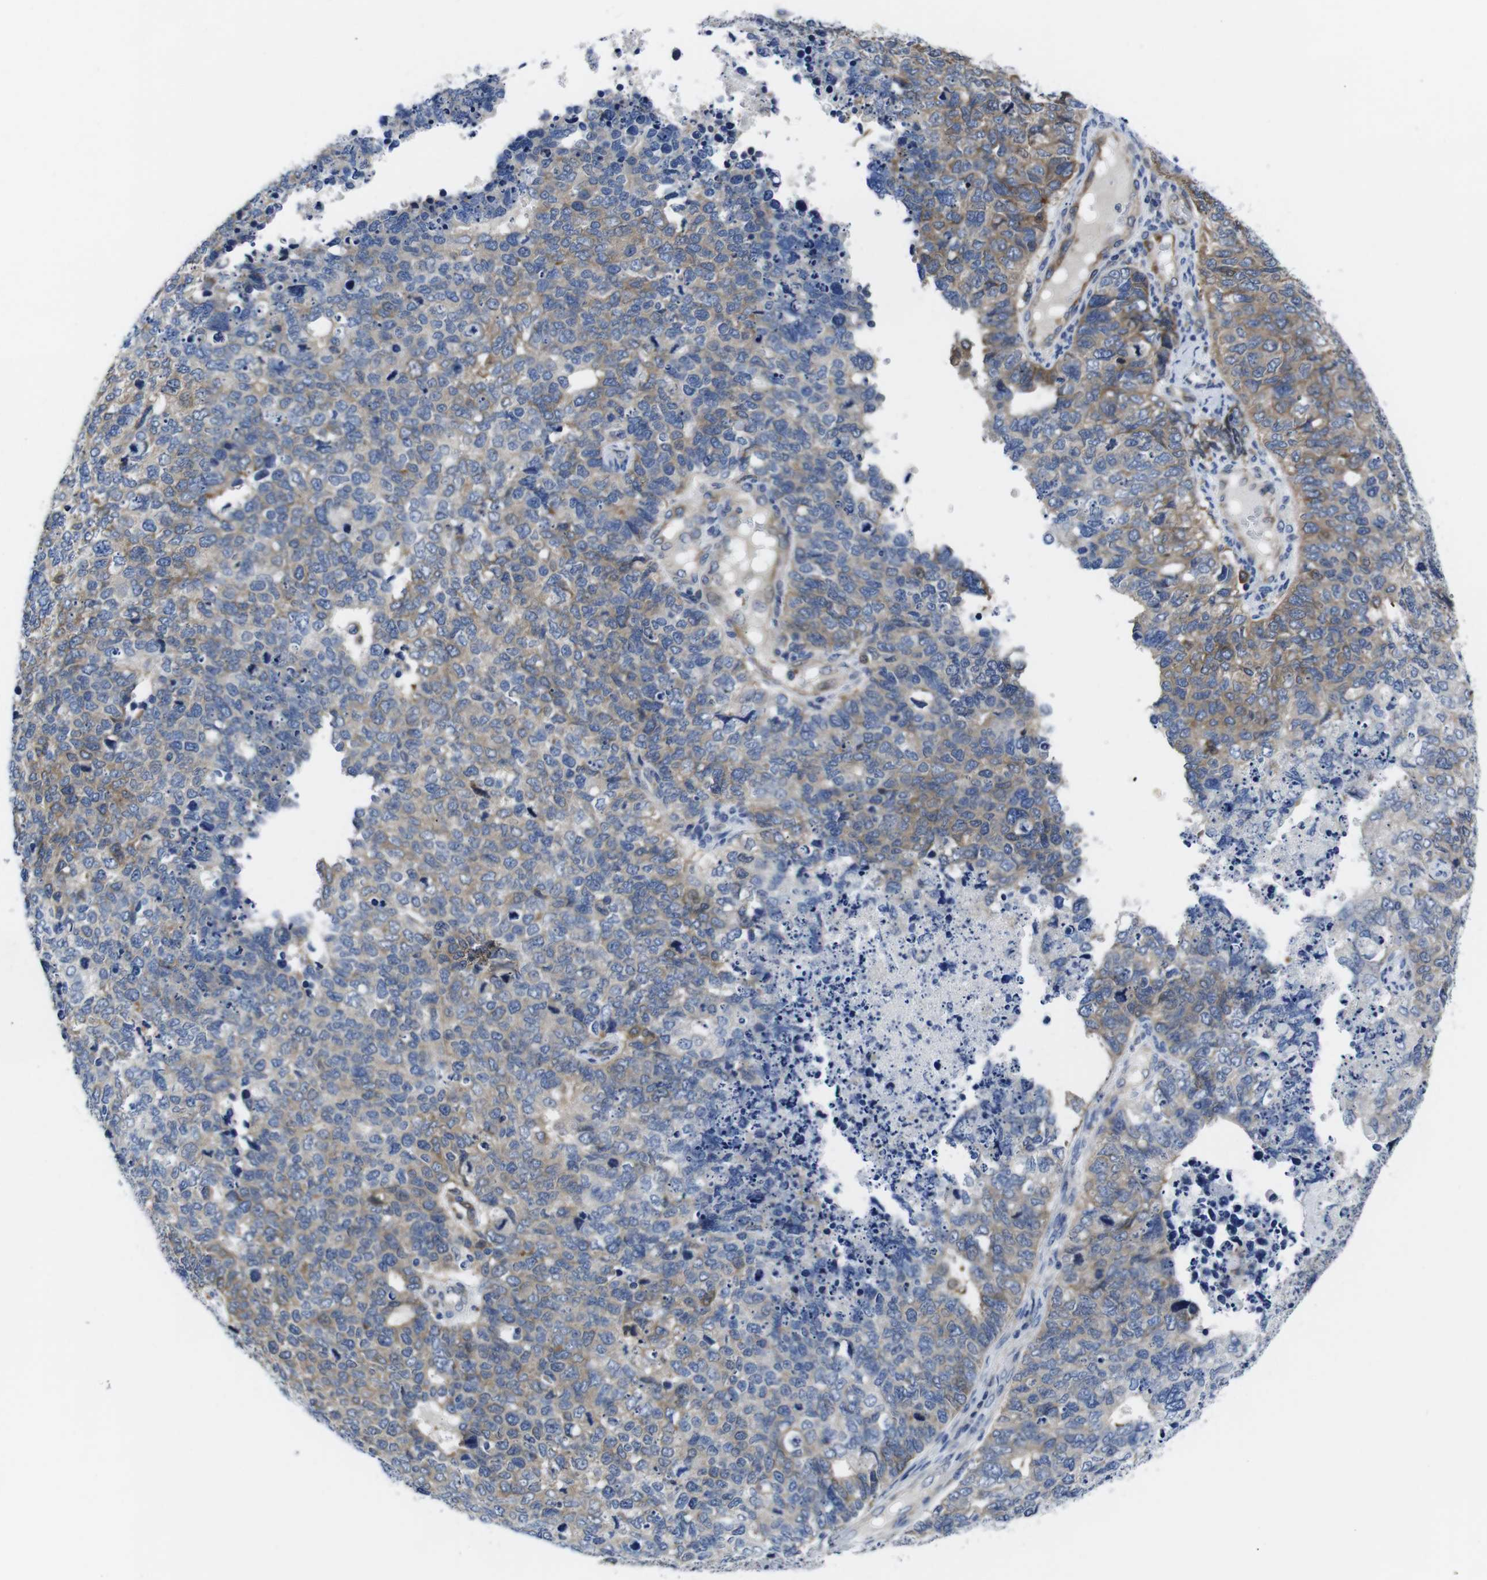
{"staining": {"intensity": "moderate", "quantity": "25%-75%", "location": "cytoplasmic/membranous"}, "tissue": "cervical cancer", "cell_type": "Tumor cells", "image_type": "cancer", "snomed": [{"axis": "morphology", "description": "Squamous cell carcinoma, NOS"}, {"axis": "topography", "description": "Cervix"}], "caption": "Protein positivity by immunohistochemistry (IHC) shows moderate cytoplasmic/membranous positivity in approximately 25%-75% of tumor cells in cervical cancer (squamous cell carcinoma).", "gene": "EIF4A1", "patient": {"sex": "female", "age": 63}}